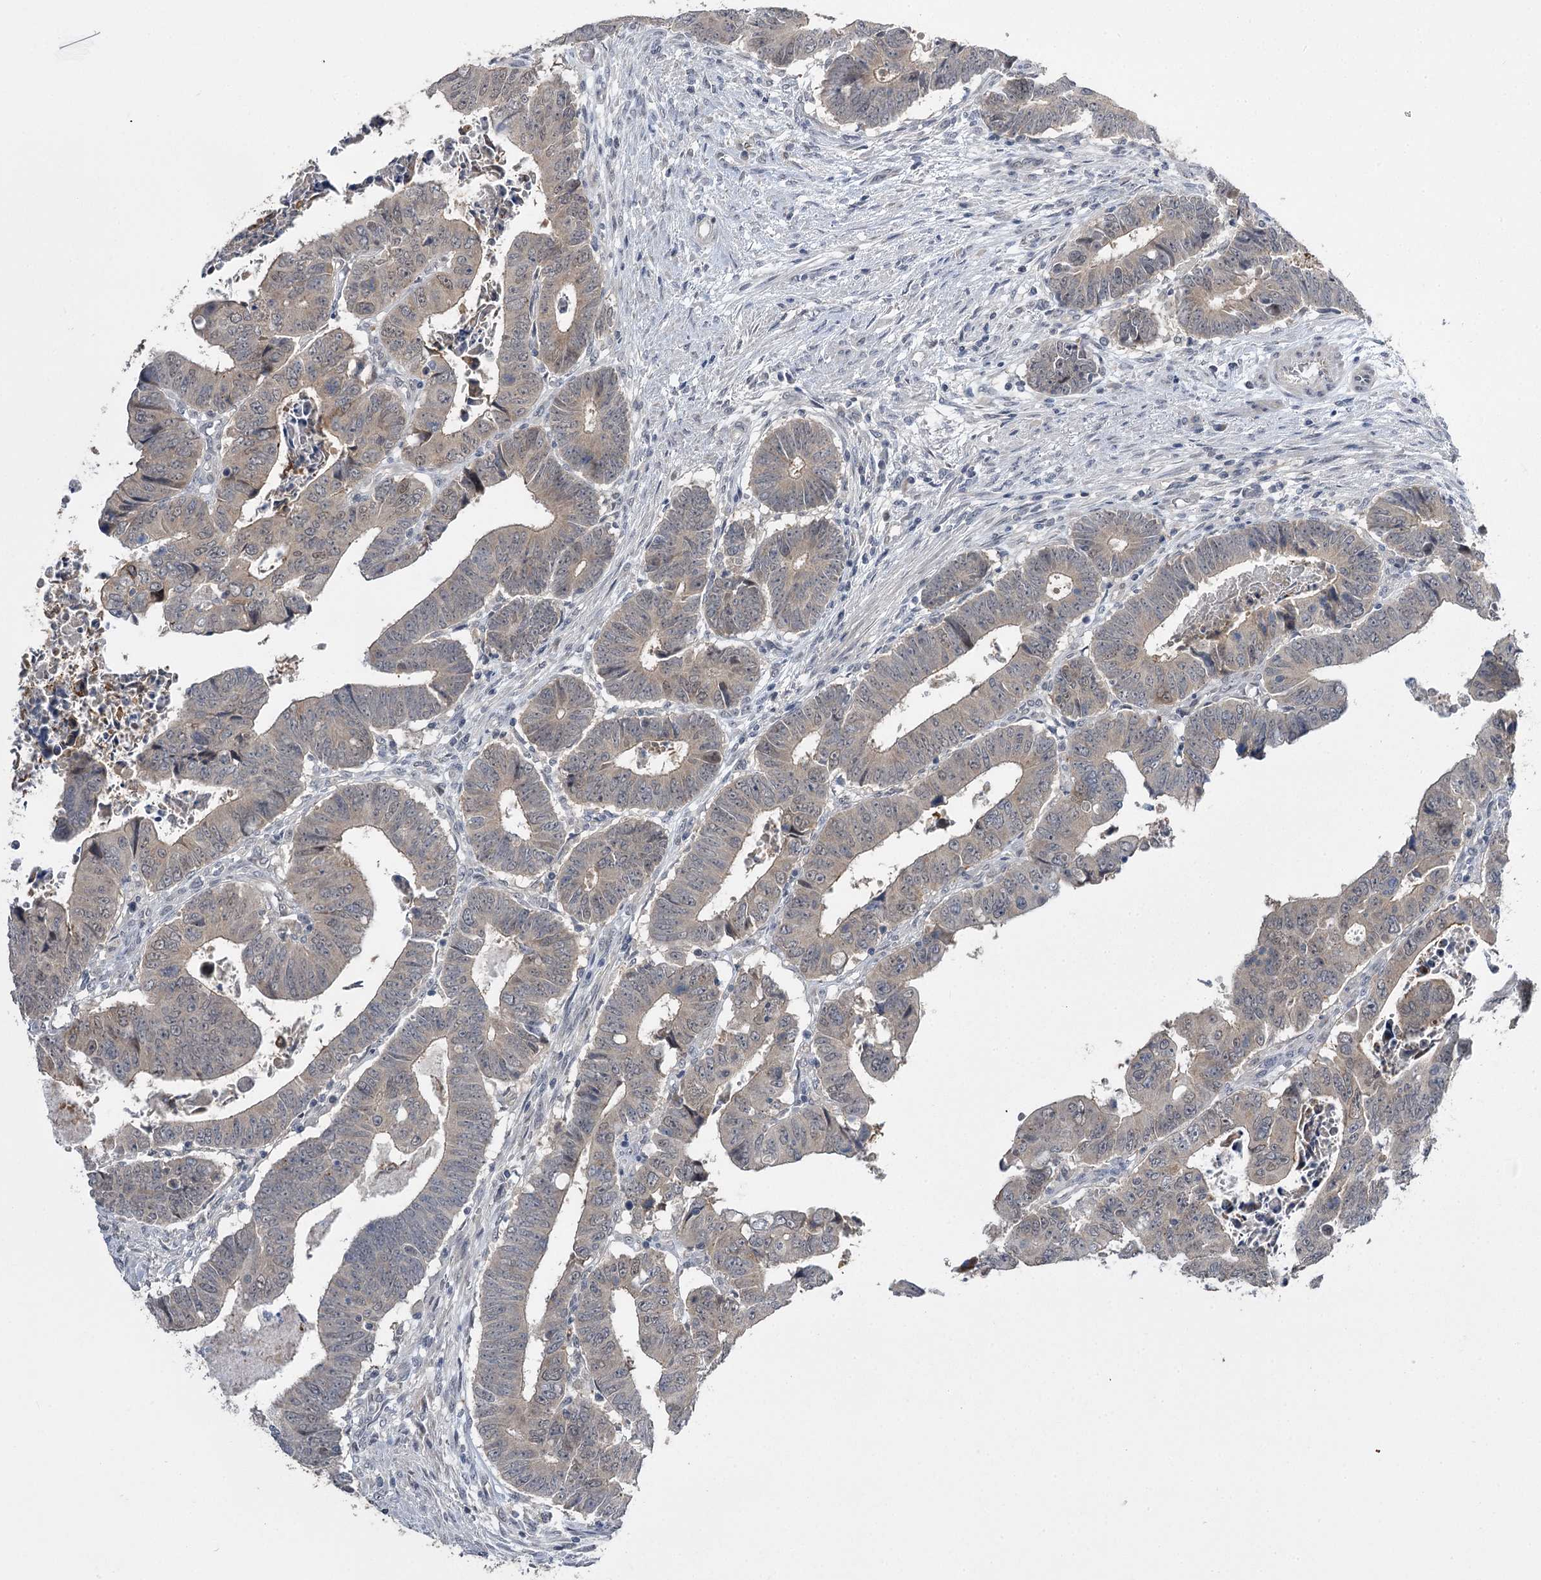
{"staining": {"intensity": "weak", "quantity": "<25%", "location": "cytoplasmic/membranous"}, "tissue": "colorectal cancer", "cell_type": "Tumor cells", "image_type": "cancer", "snomed": [{"axis": "morphology", "description": "Normal tissue, NOS"}, {"axis": "morphology", "description": "Adenocarcinoma, NOS"}, {"axis": "topography", "description": "Rectum"}], "caption": "Protein analysis of colorectal cancer (adenocarcinoma) exhibits no significant positivity in tumor cells.", "gene": "PHYHIPL", "patient": {"sex": "female", "age": 65}}